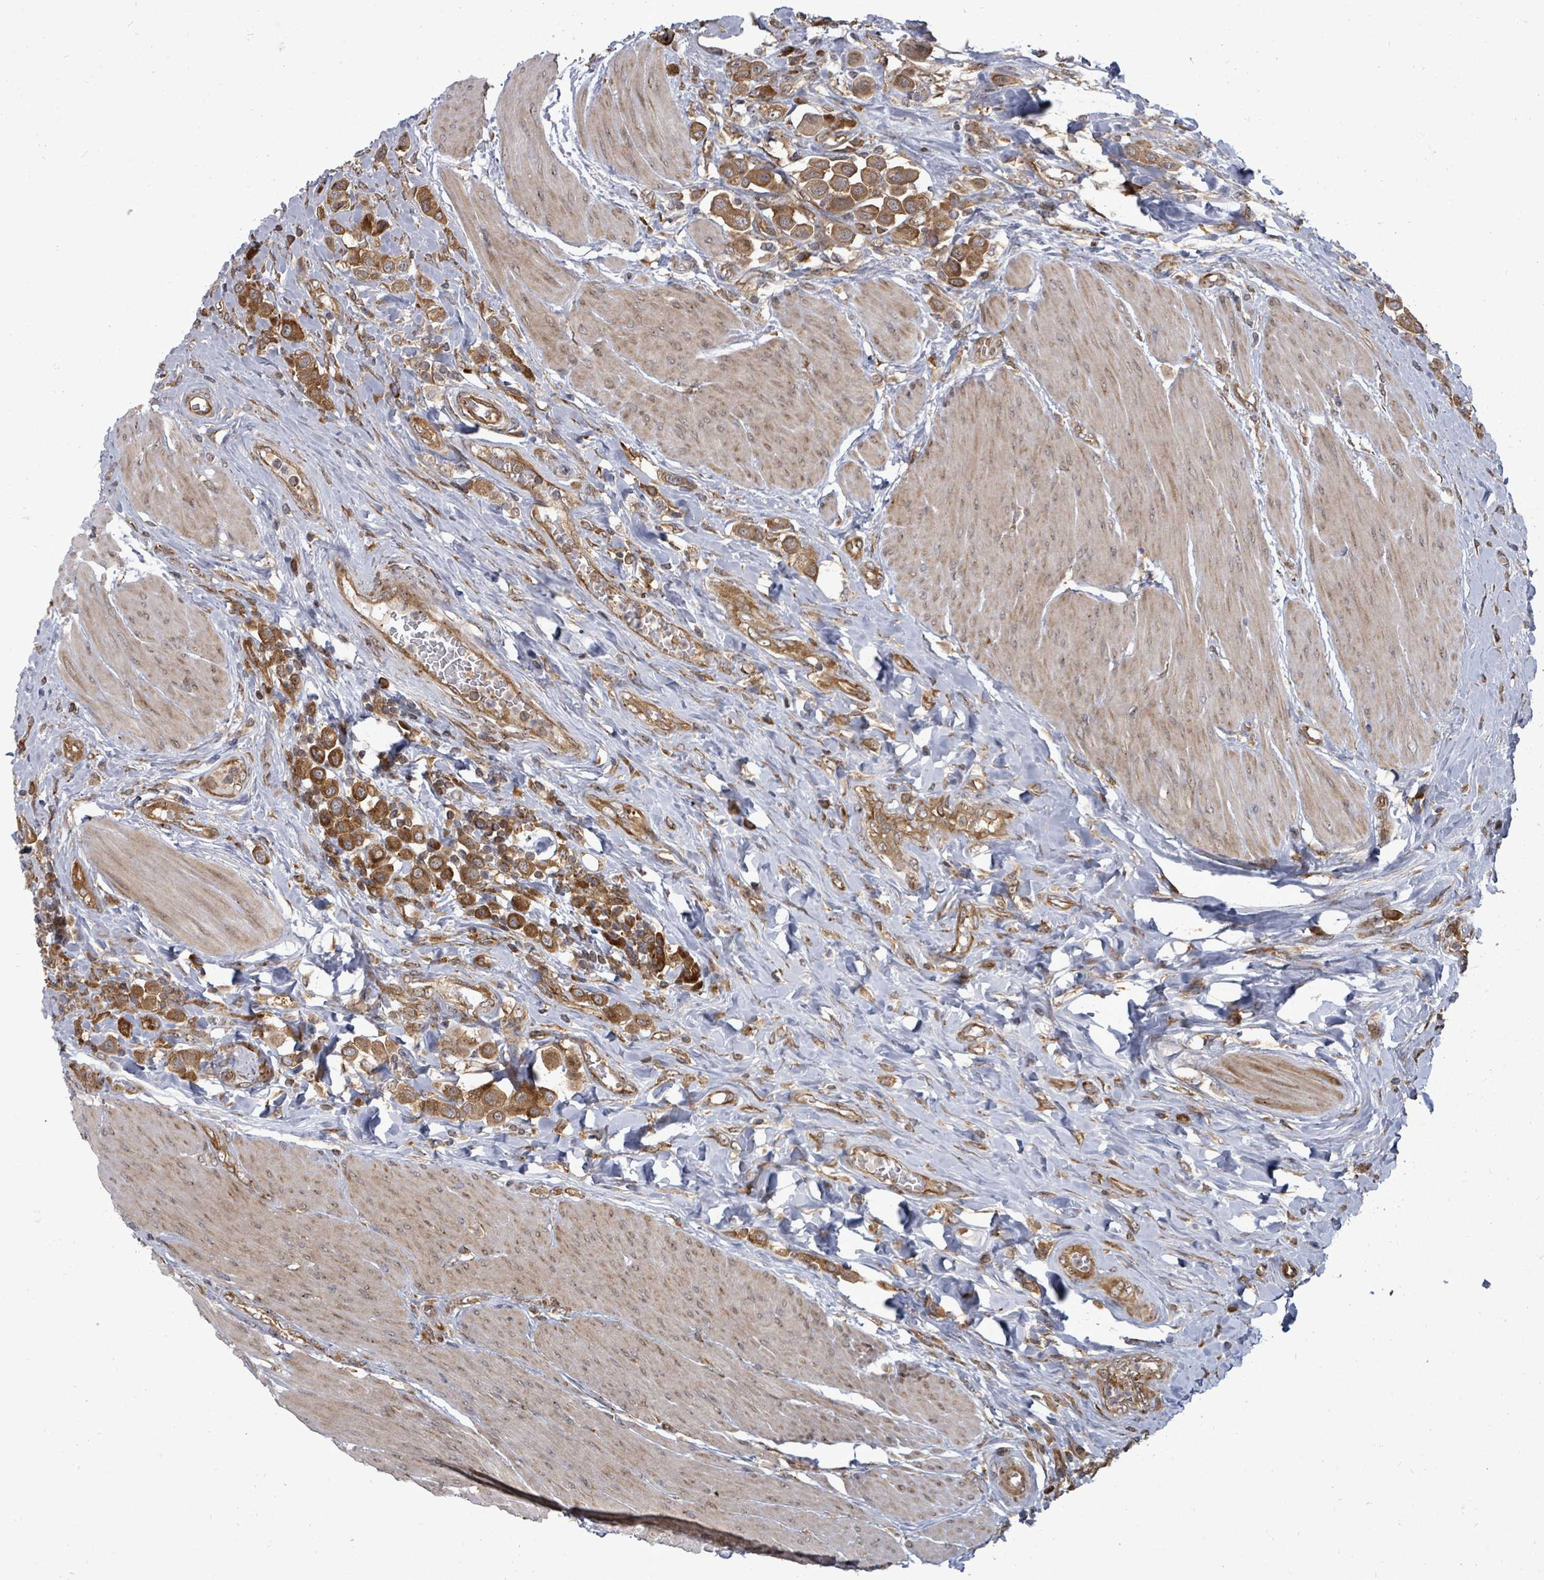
{"staining": {"intensity": "moderate", "quantity": ">75%", "location": "cytoplasmic/membranous"}, "tissue": "urothelial cancer", "cell_type": "Tumor cells", "image_type": "cancer", "snomed": [{"axis": "morphology", "description": "Urothelial carcinoma, High grade"}, {"axis": "topography", "description": "Urinary bladder"}], "caption": "Protein expression analysis of human urothelial cancer reveals moderate cytoplasmic/membranous expression in approximately >75% of tumor cells.", "gene": "EIF3C", "patient": {"sex": "male", "age": 50}}